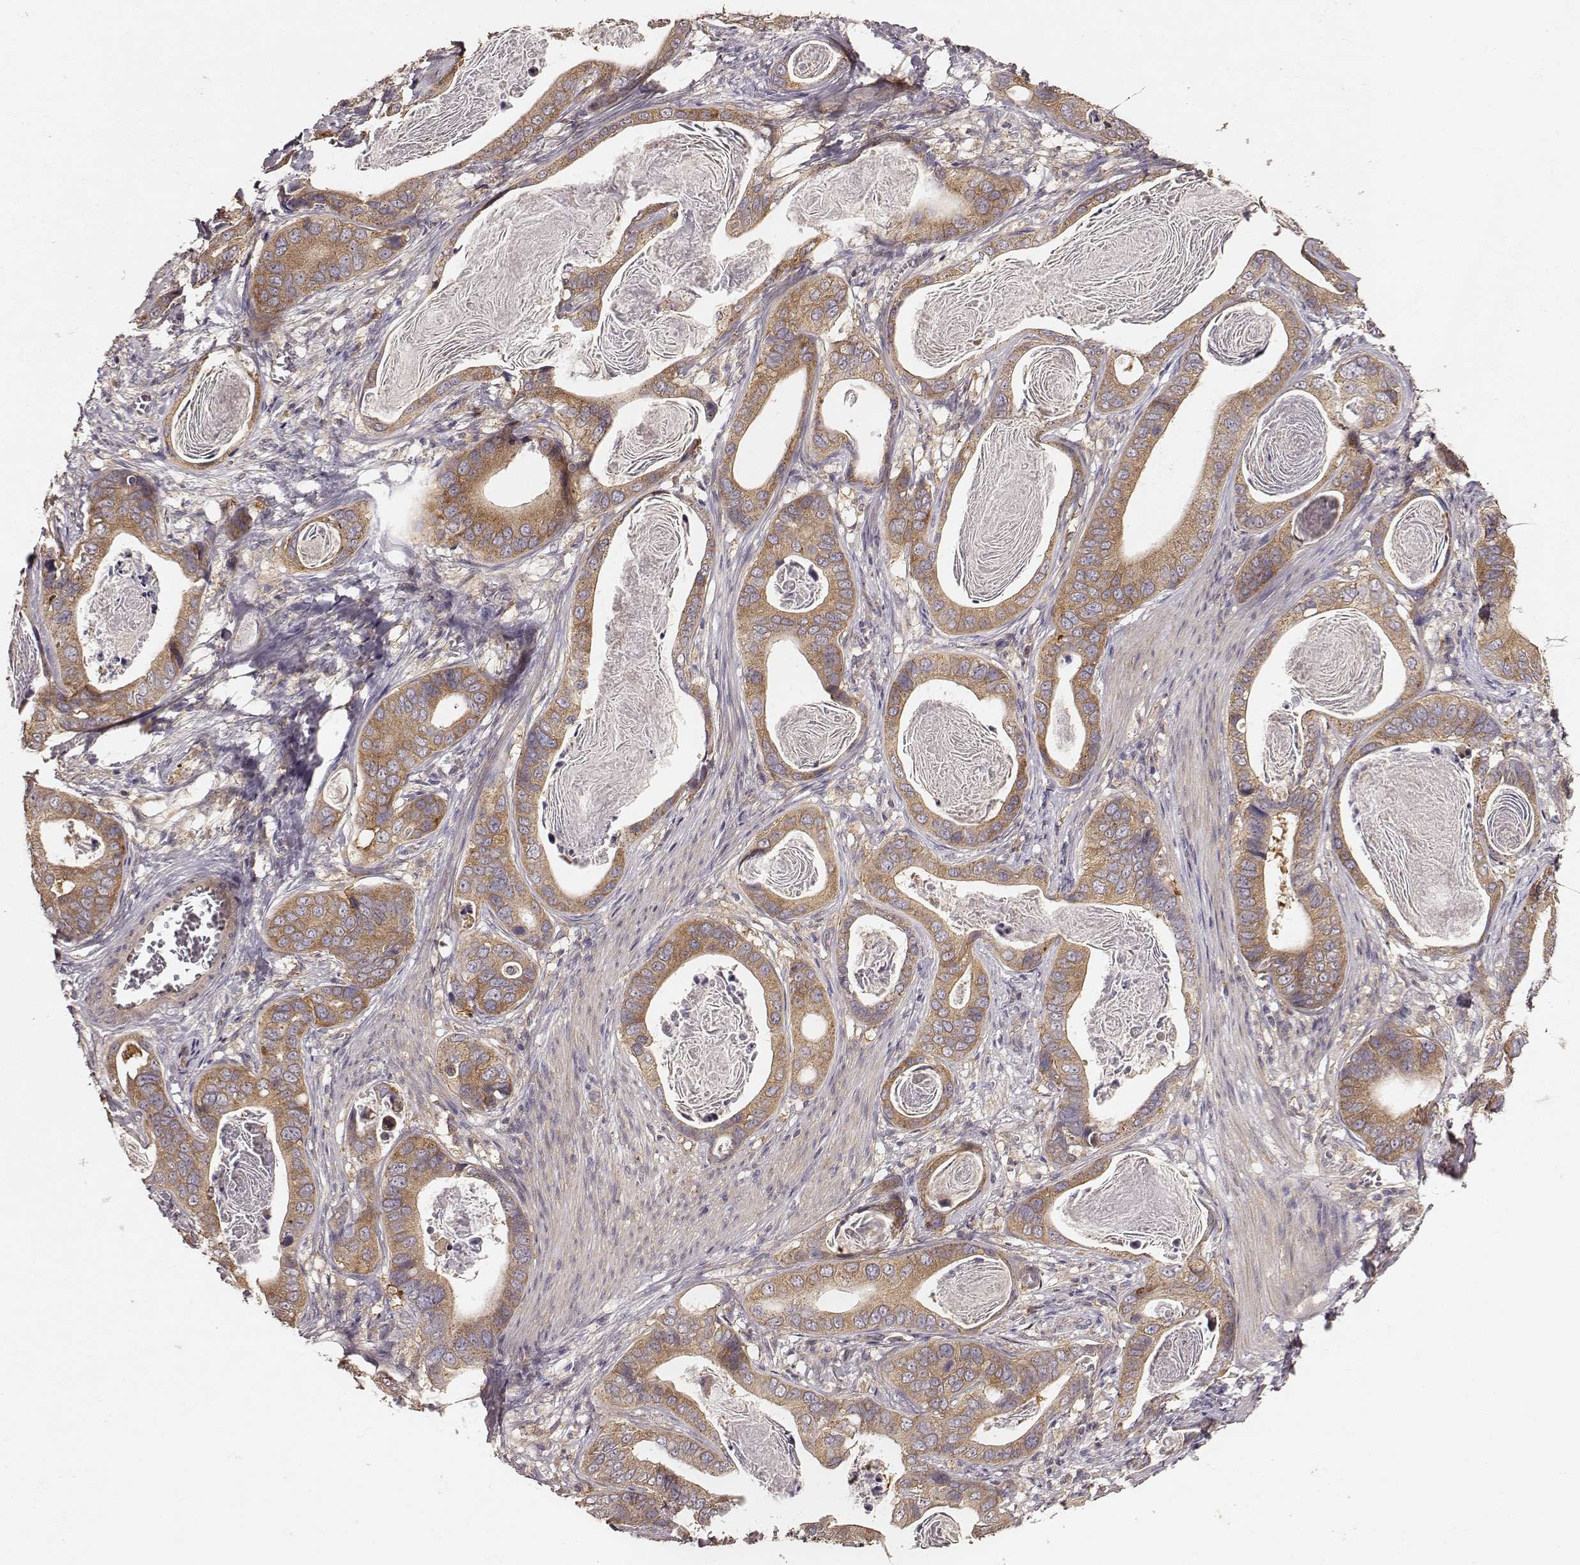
{"staining": {"intensity": "moderate", "quantity": ">75%", "location": "cytoplasmic/membranous"}, "tissue": "stomach cancer", "cell_type": "Tumor cells", "image_type": "cancer", "snomed": [{"axis": "morphology", "description": "Adenocarcinoma, NOS"}, {"axis": "topography", "description": "Stomach"}], "caption": "Stomach cancer stained with a brown dye reveals moderate cytoplasmic/membranous positive staining in about >75% of tumor cells.", "gene": "VPS26A", "patient": {"sex": "male", "age": 84}}